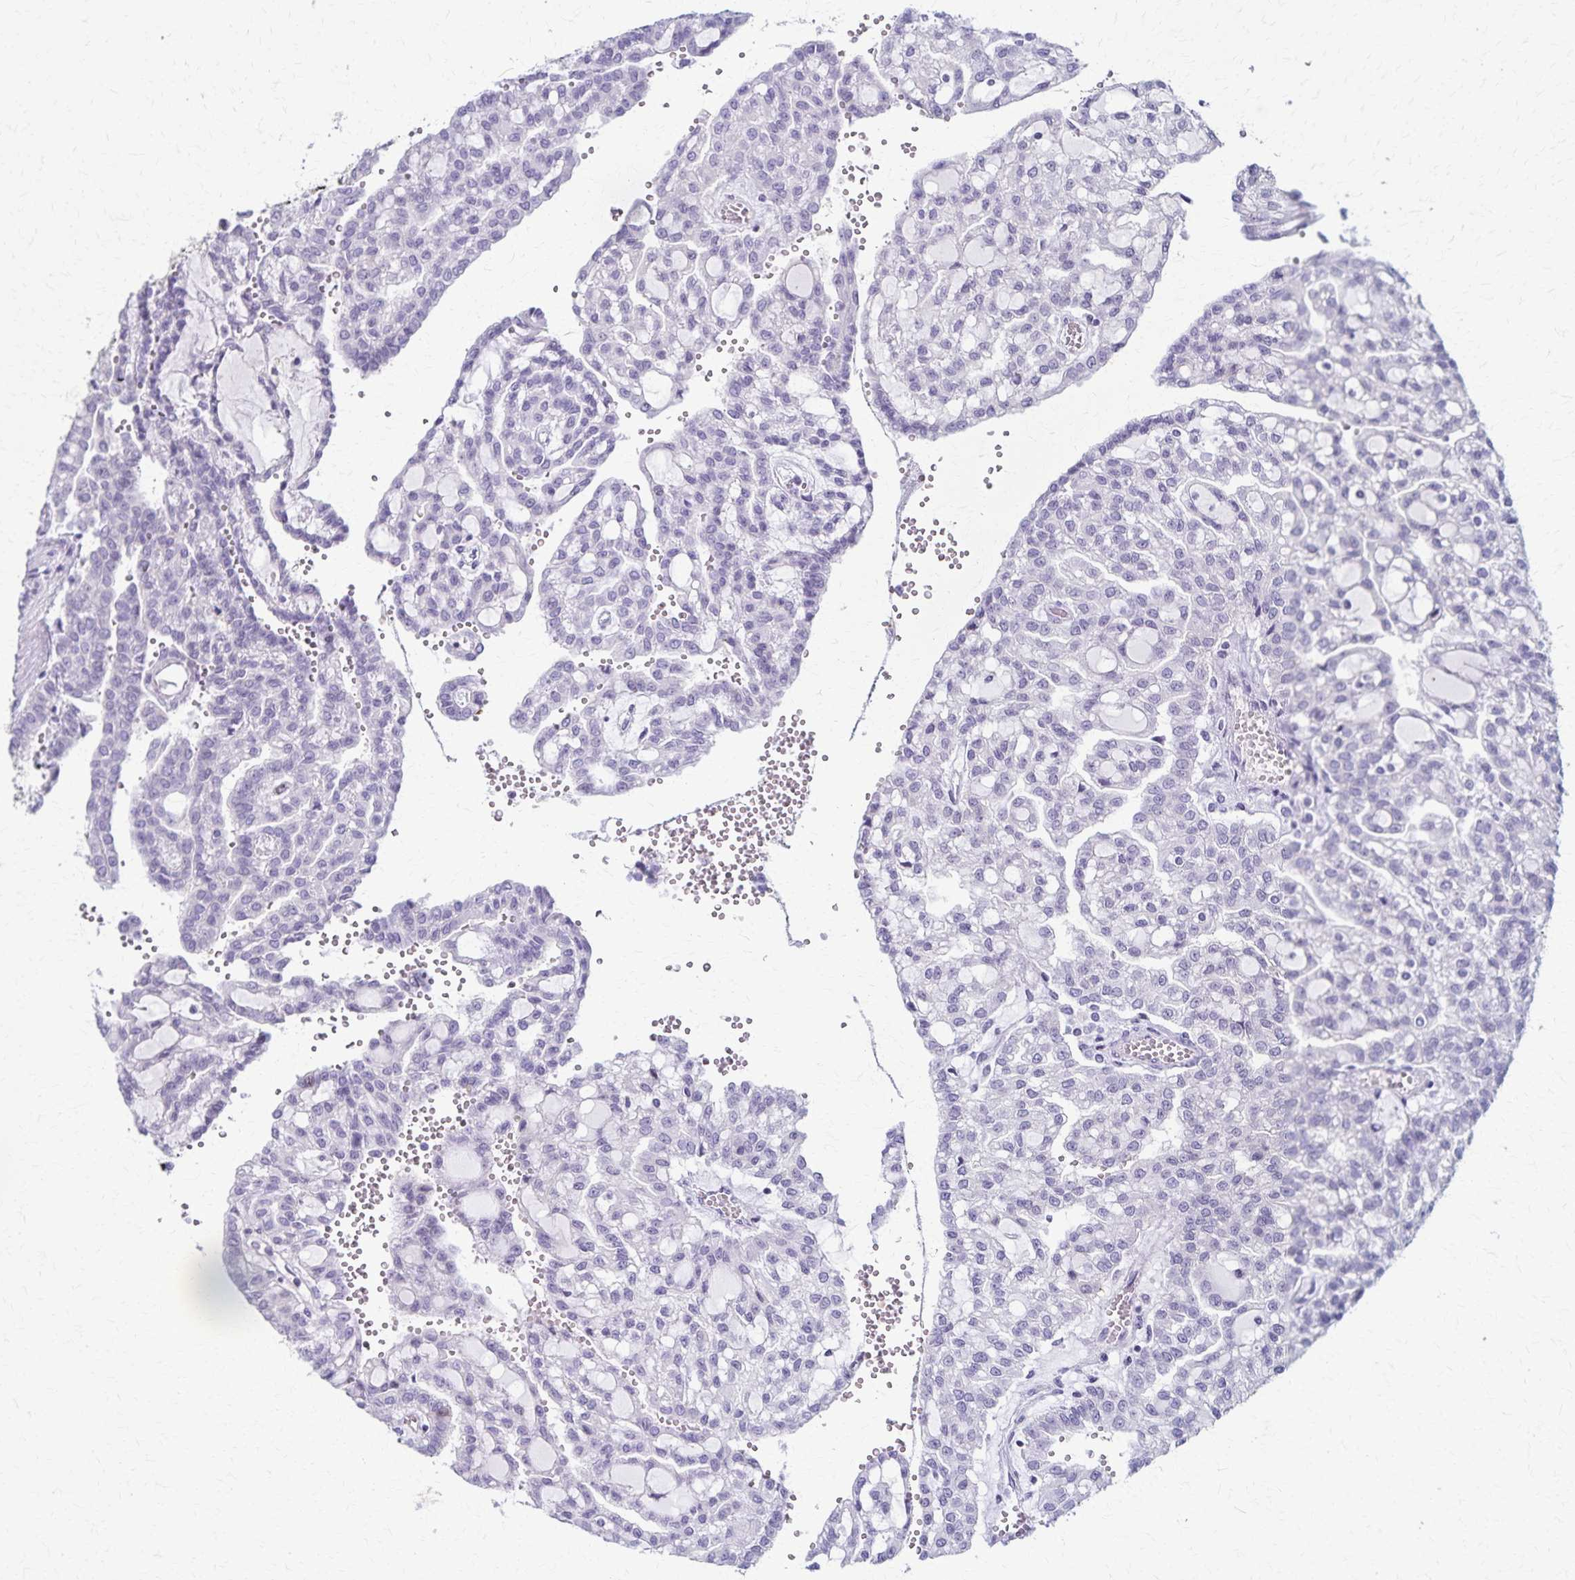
{"staining": {"intensity": "negative", "quantity": "none", "location": "none"}, "tissue": "renal cancer", "cell_type": "Tumor cells", "image_type": "cancer", "snomed": [{"axis": "morphology", "description": "Adenocarcinoma, NOS"}, {"axis": "topography", "description": "Kidney"}], "caption": "Tumor cells show no significant protein positivity in adenocarcinoma (renal). Nuclei are stained in blue.", "gene": "TMEM60", "patient": {"sex": "male", "age": 63}}